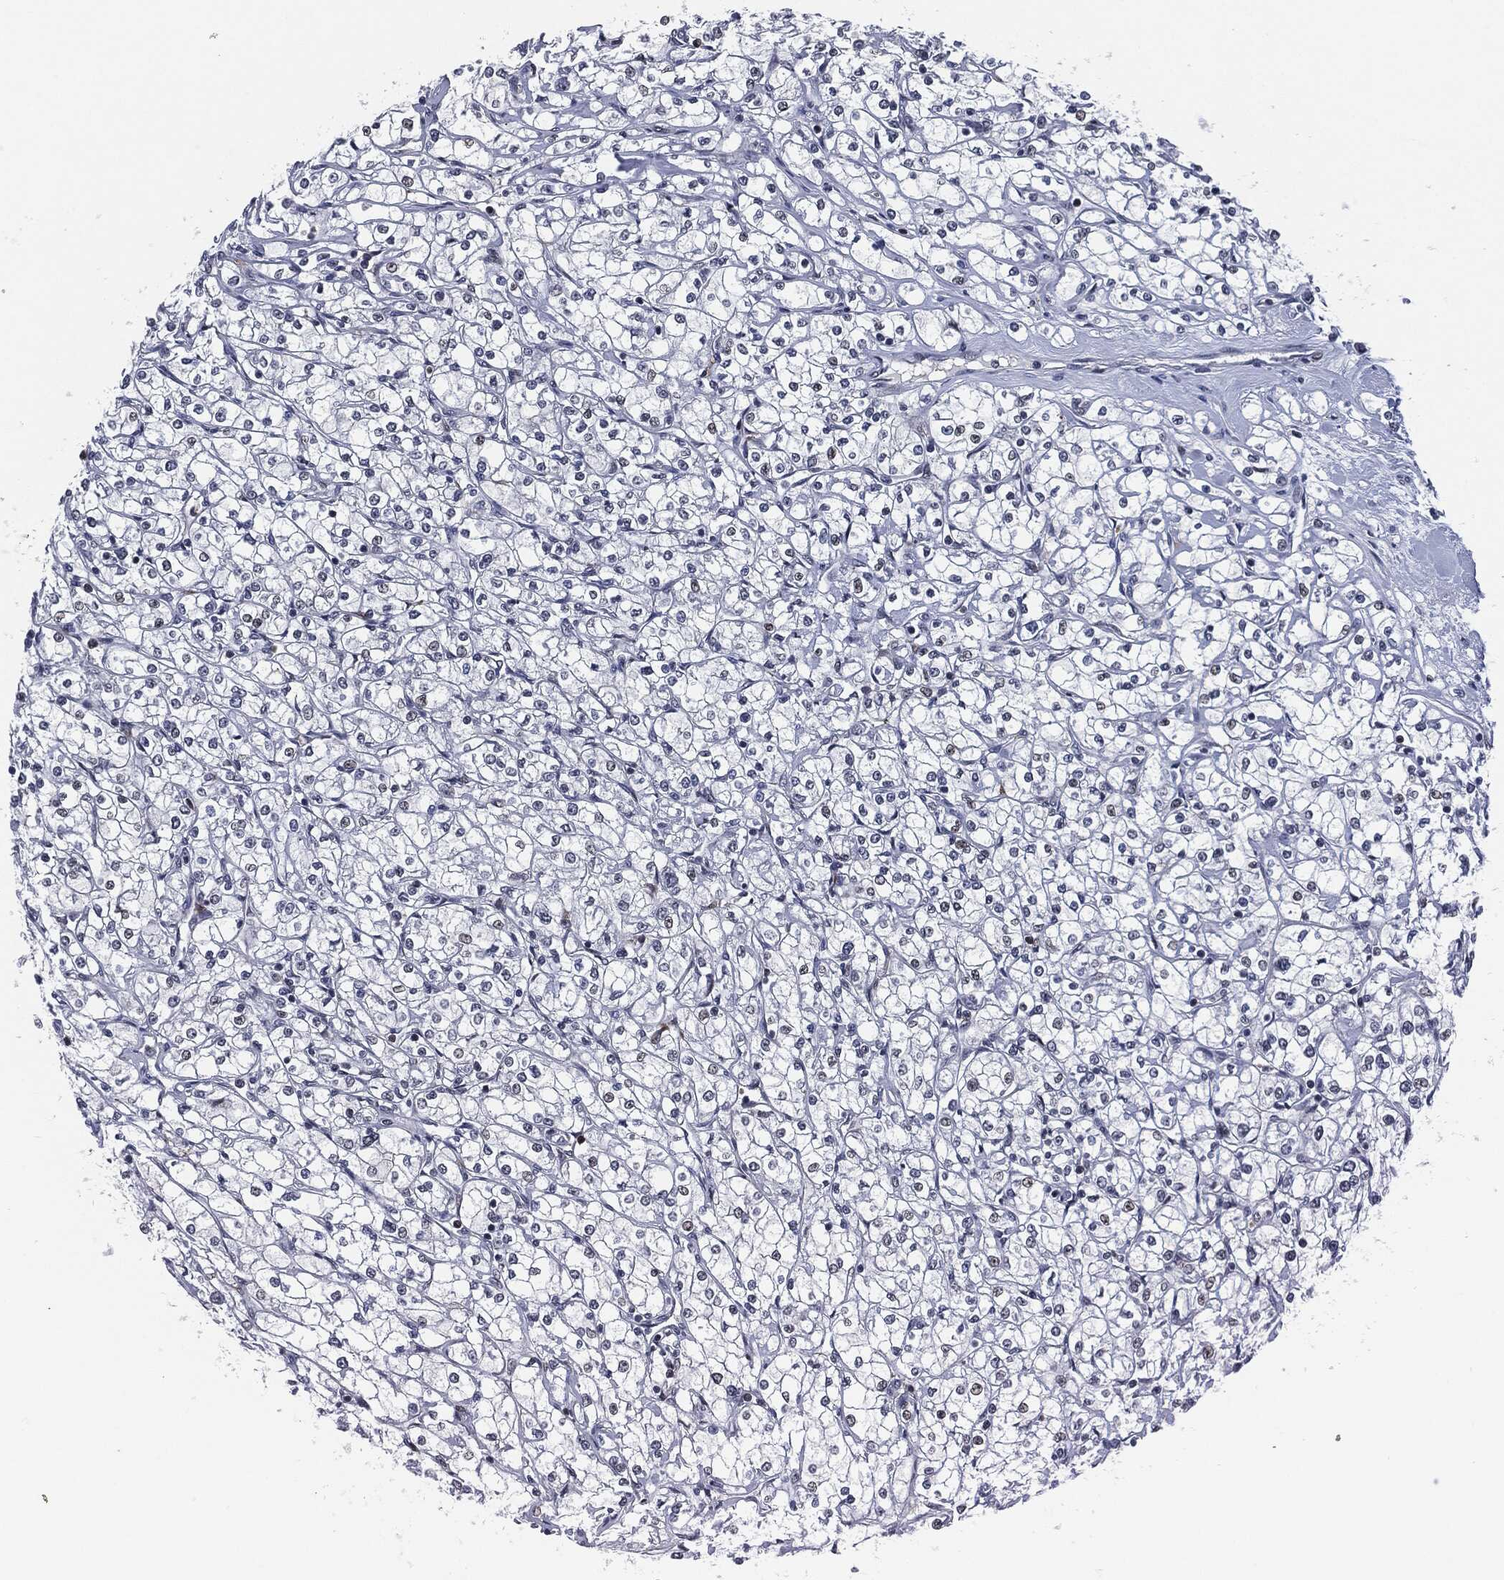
{"staining": {"intensity": "negative", "quantity": "none", "location": "none"}, "tissue": "renal cancer", "cell_type": "Tumor cells", "image_type": "cancer", "snomed": [{"axis": "morphology", "description": "Adenocarcinoma, NOS"}, {"axis": "topography", "description": "Kidney"}], "caption": "Histopathology image shows no significant protein positivity in tumor cells of renal cancer (adenocarcinoma).", "gene": "AKT2", "patient": {"sex": "male", "age": 67}}